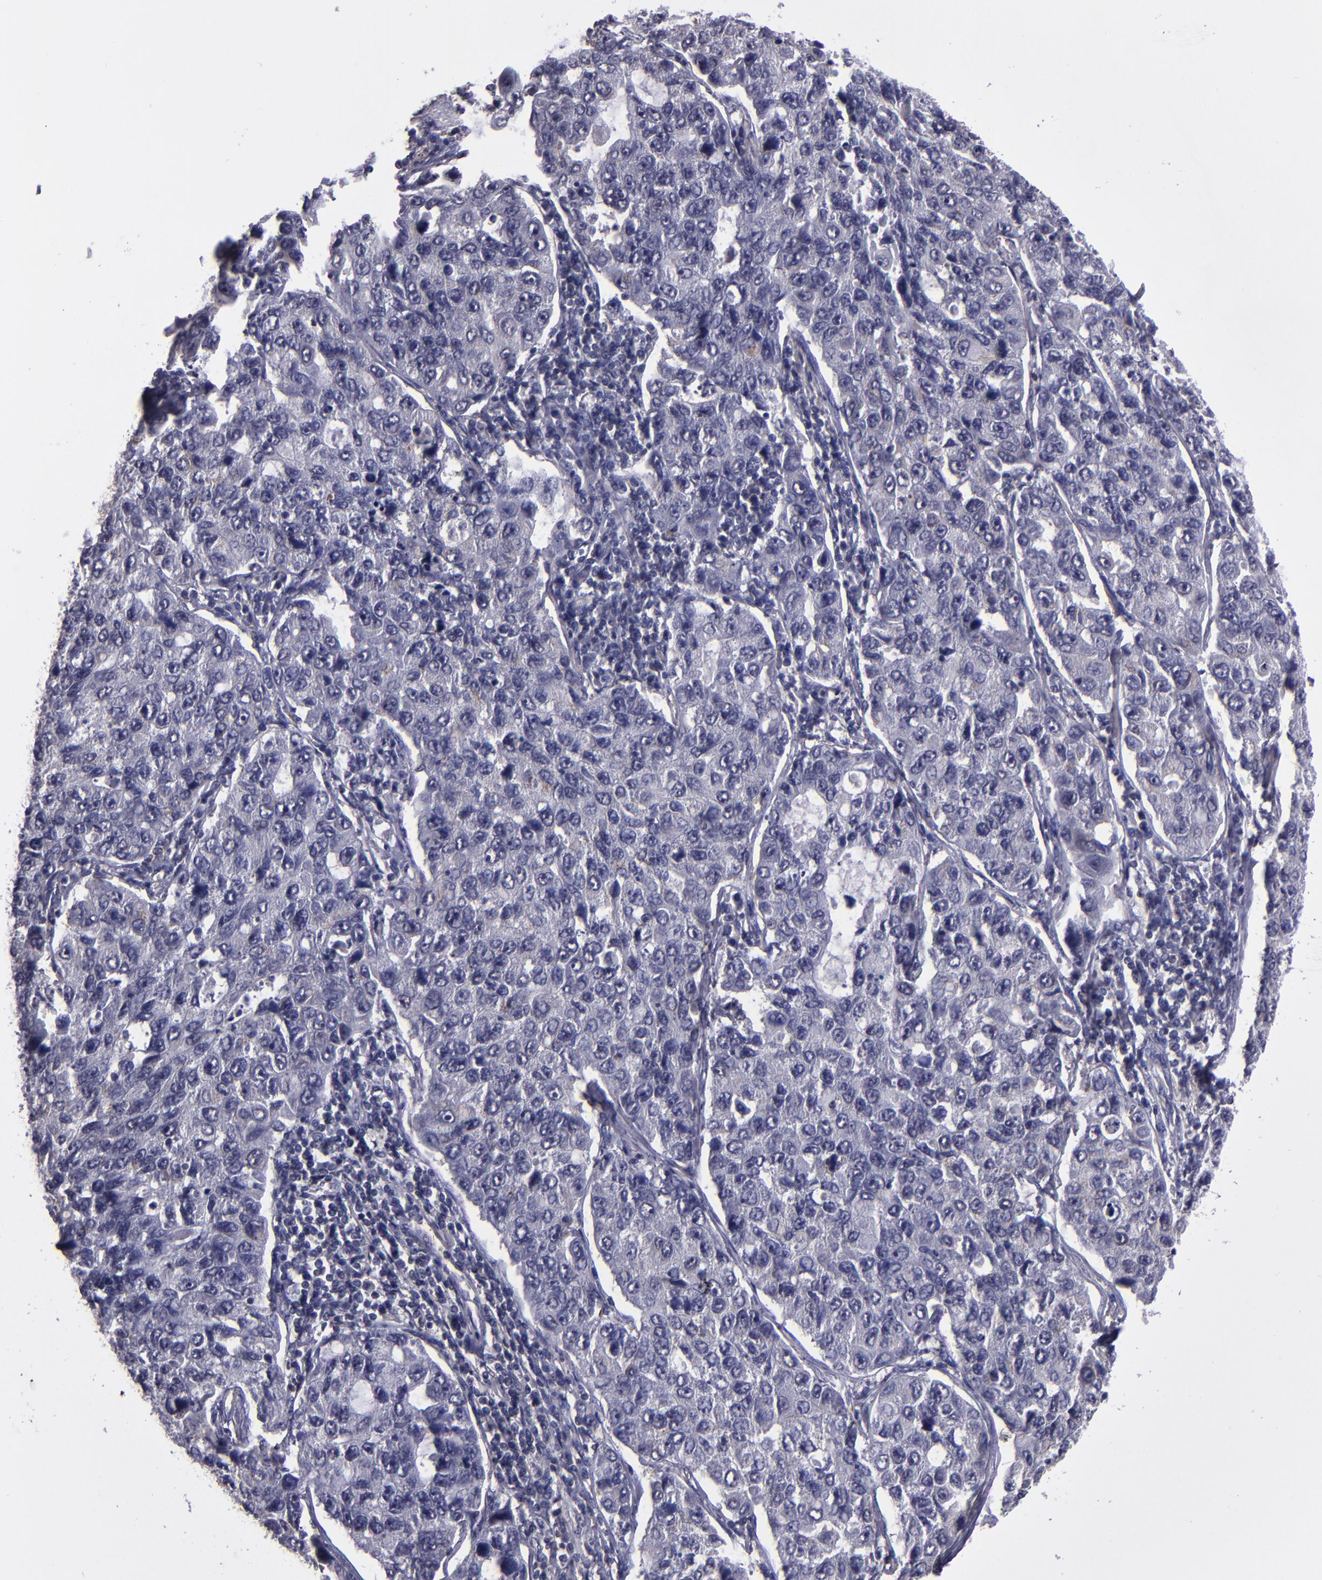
{"staining": {"intensity": "negative", "quantity": "none", "location": "none"}, "tissue": "lung cancer", "cell_type": "Tumor cells", "image_type": "cancer", "snomed": [{"axis": "morphology", "description": "Adenocarcinoma, NOS"}, {"axis": "topography", "description": "Lung"}], "caption": "This is a histopathology image of immunohistochemistry staining of adenocarcinoma (lung), which shows no staining in tumor cells.", "gene": "CEBPE", "patient": {"sex": "male", "age": 64}}